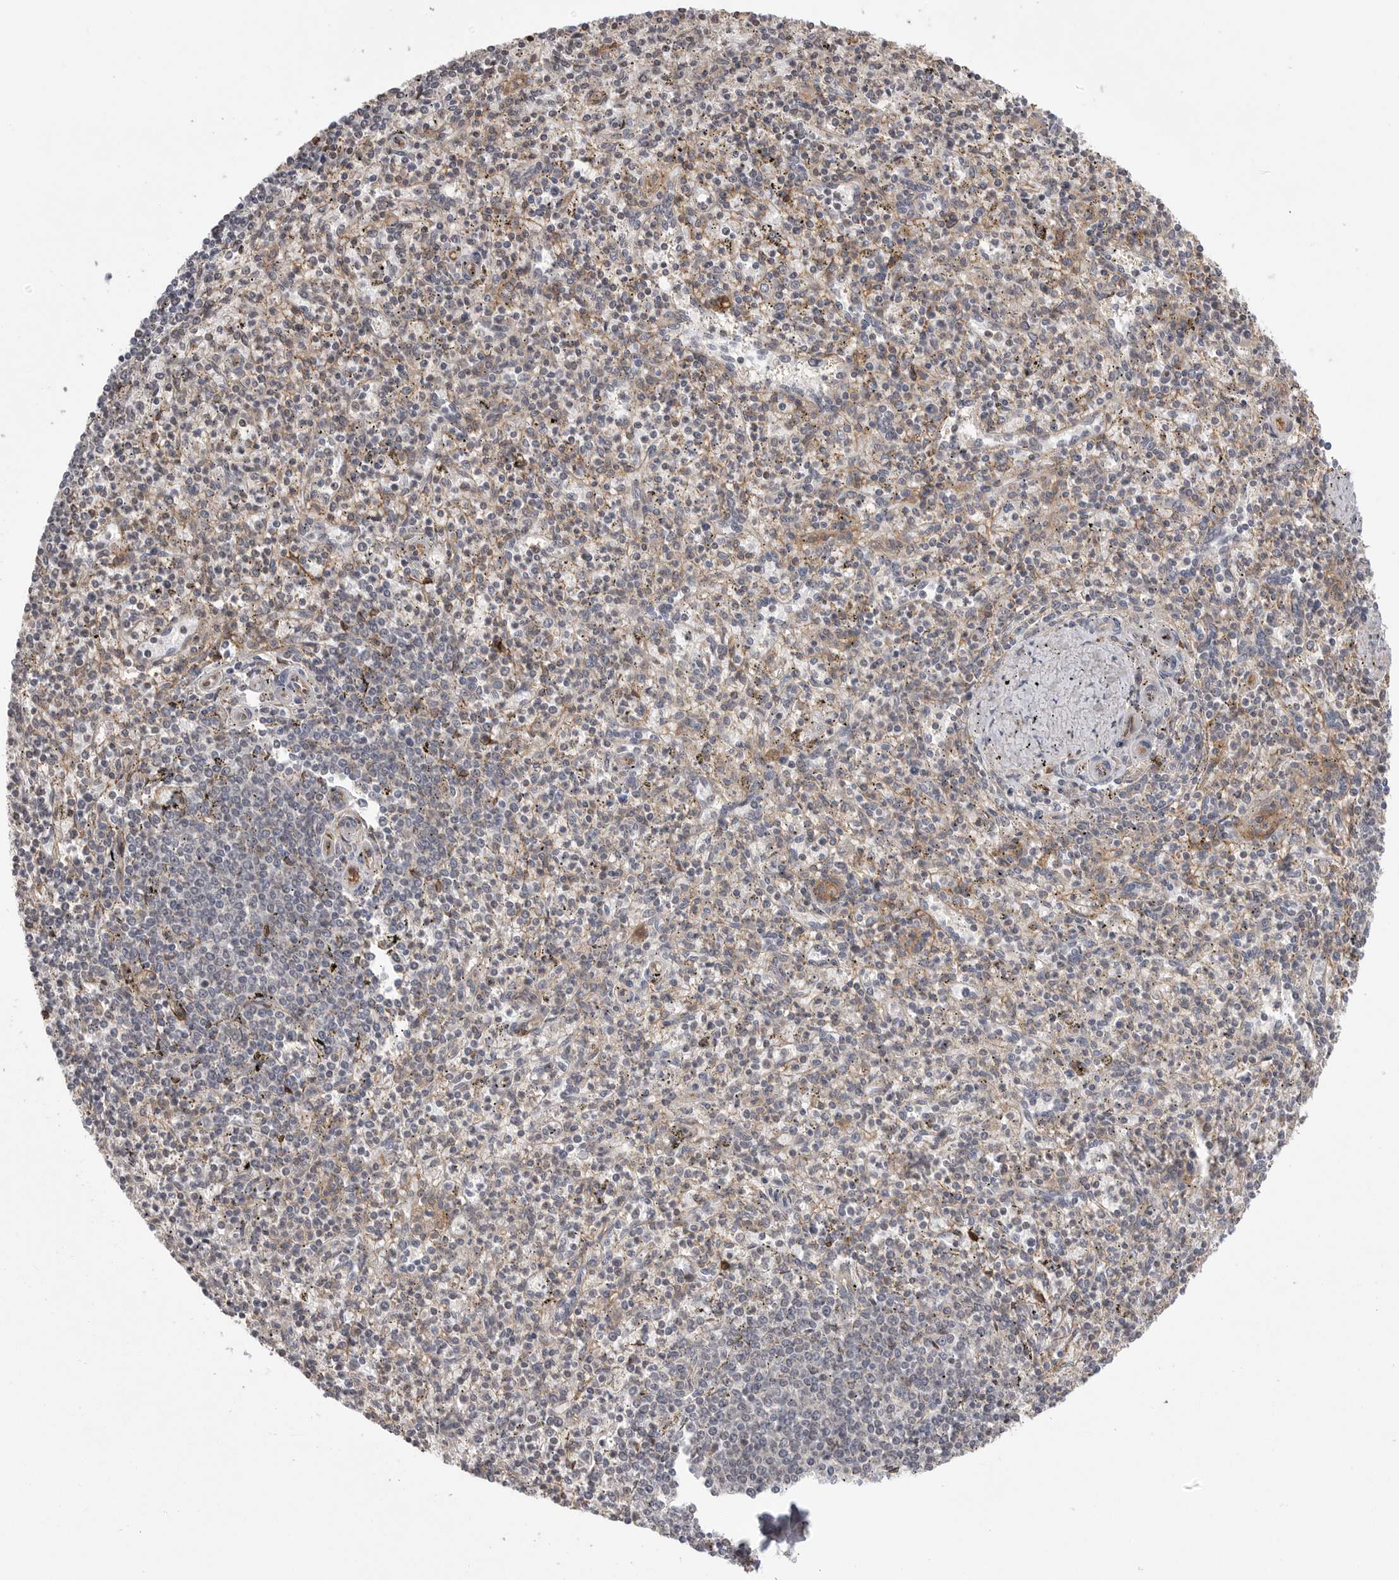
{"staining": {"intensity": "negative", "quantity": "none", "location": "none"}, "tissue": "spleen", "cell_type": "Cells in red pulp", "image_type": "normal", "snomed": [{"axis": "morphology", "description": "Normal tissue, NOS"}, {"axis": "topography", "description": "Spleen"}], "caption": "Image shows no significant protein positivity in cells in red pulp of benign spleen. (DAB IHC, high magnification).", "gene": "NECTIN1", "patient": {"sex": "male", "age": 72}}